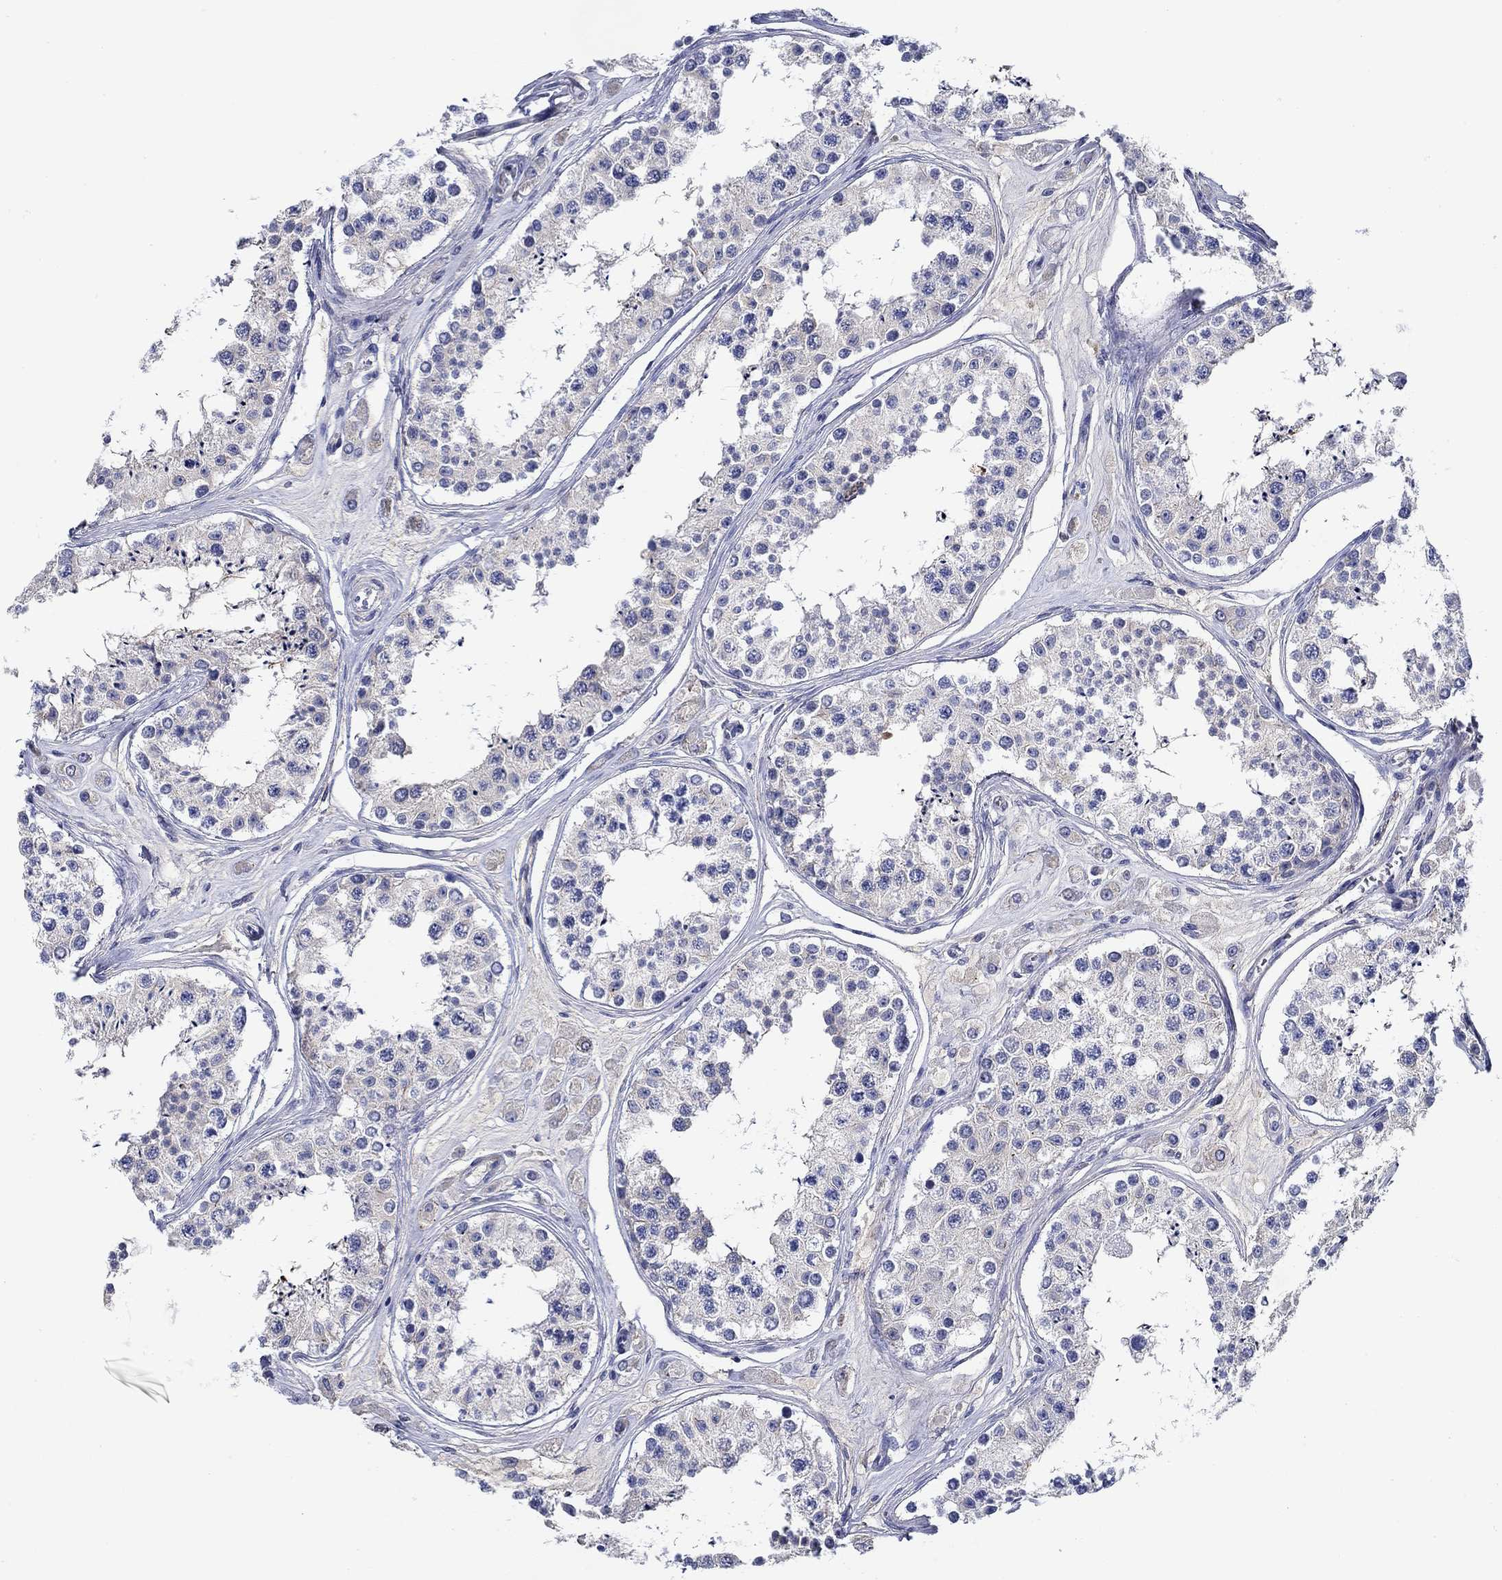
{"staining": {"intensity": "weak", "quantity": "<25%", "location": "cytoplasmic/membranous"}, "tissue": "testis", "cell_type": "Cells in seminiferous ducts", "image_type": "normal", "snomed": [{"axis": "morphology", "description": "Normal tissue, NOS"}, {"axis": "topography", "description": "Testis"}], "caption": "High power microscopy micrograph of an immunohistochemistry image of normal testis, revealing no significant expression in cells in seminiferous ducts.", "gene": "MC2R", "patient": {"sex": "male", "age": 25}}